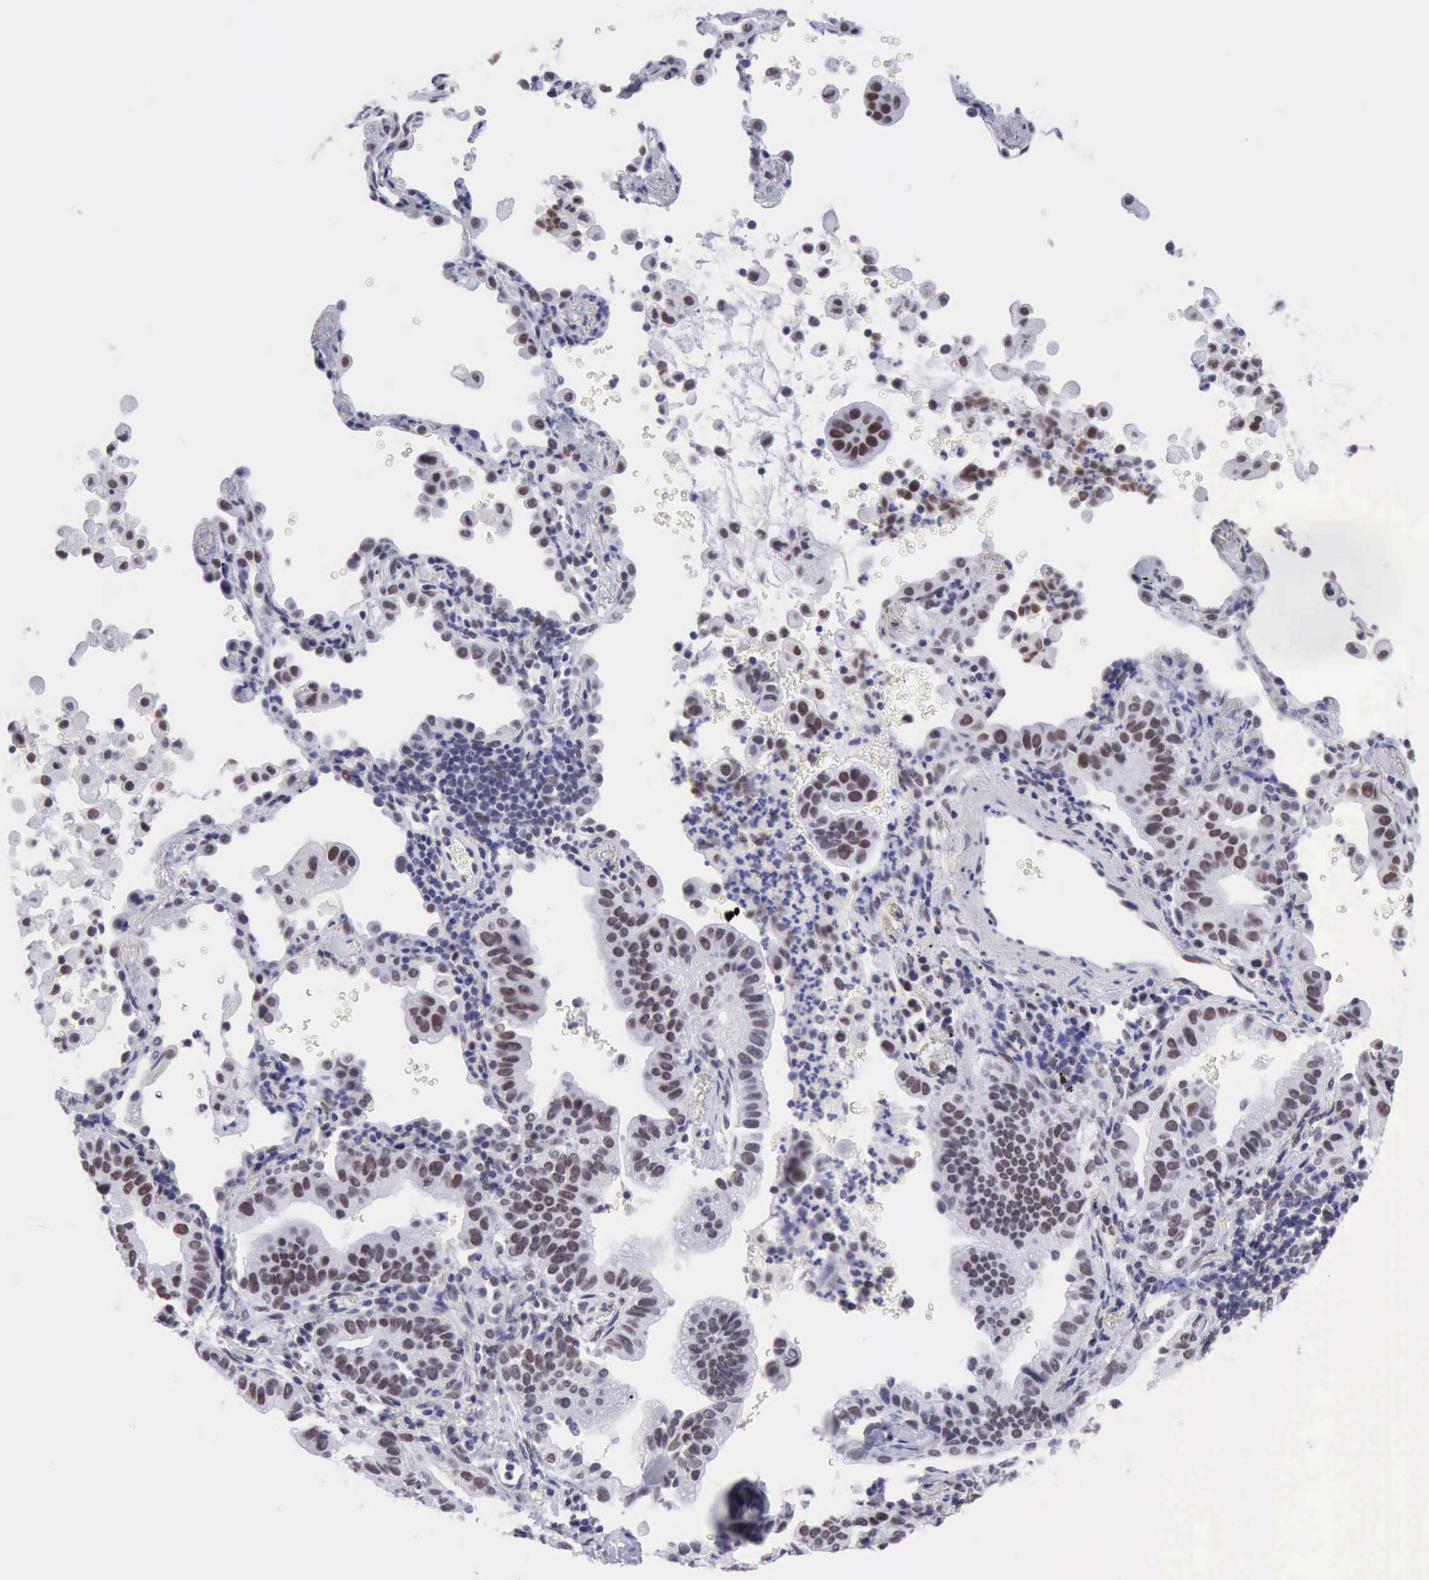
{"staining": {"intensity": "weak", "quantity": "<25%", "location": "nuclear"}, "tissue": "lung cancer", "cell_type": "Tumor cells", "image_type": "cancer", "snomed": [{"axis": "morphology", "description": "Adenocarcinoma, NOS"}, {"axis": "topography", "description": "Lung"}], "caption": "This is an immunohistochemistry image of human adenocarcinoma (lung). There is no expression in tumor cells.", "gene": "ERCC4", "patient": {"sex": "female", "age": 50}}